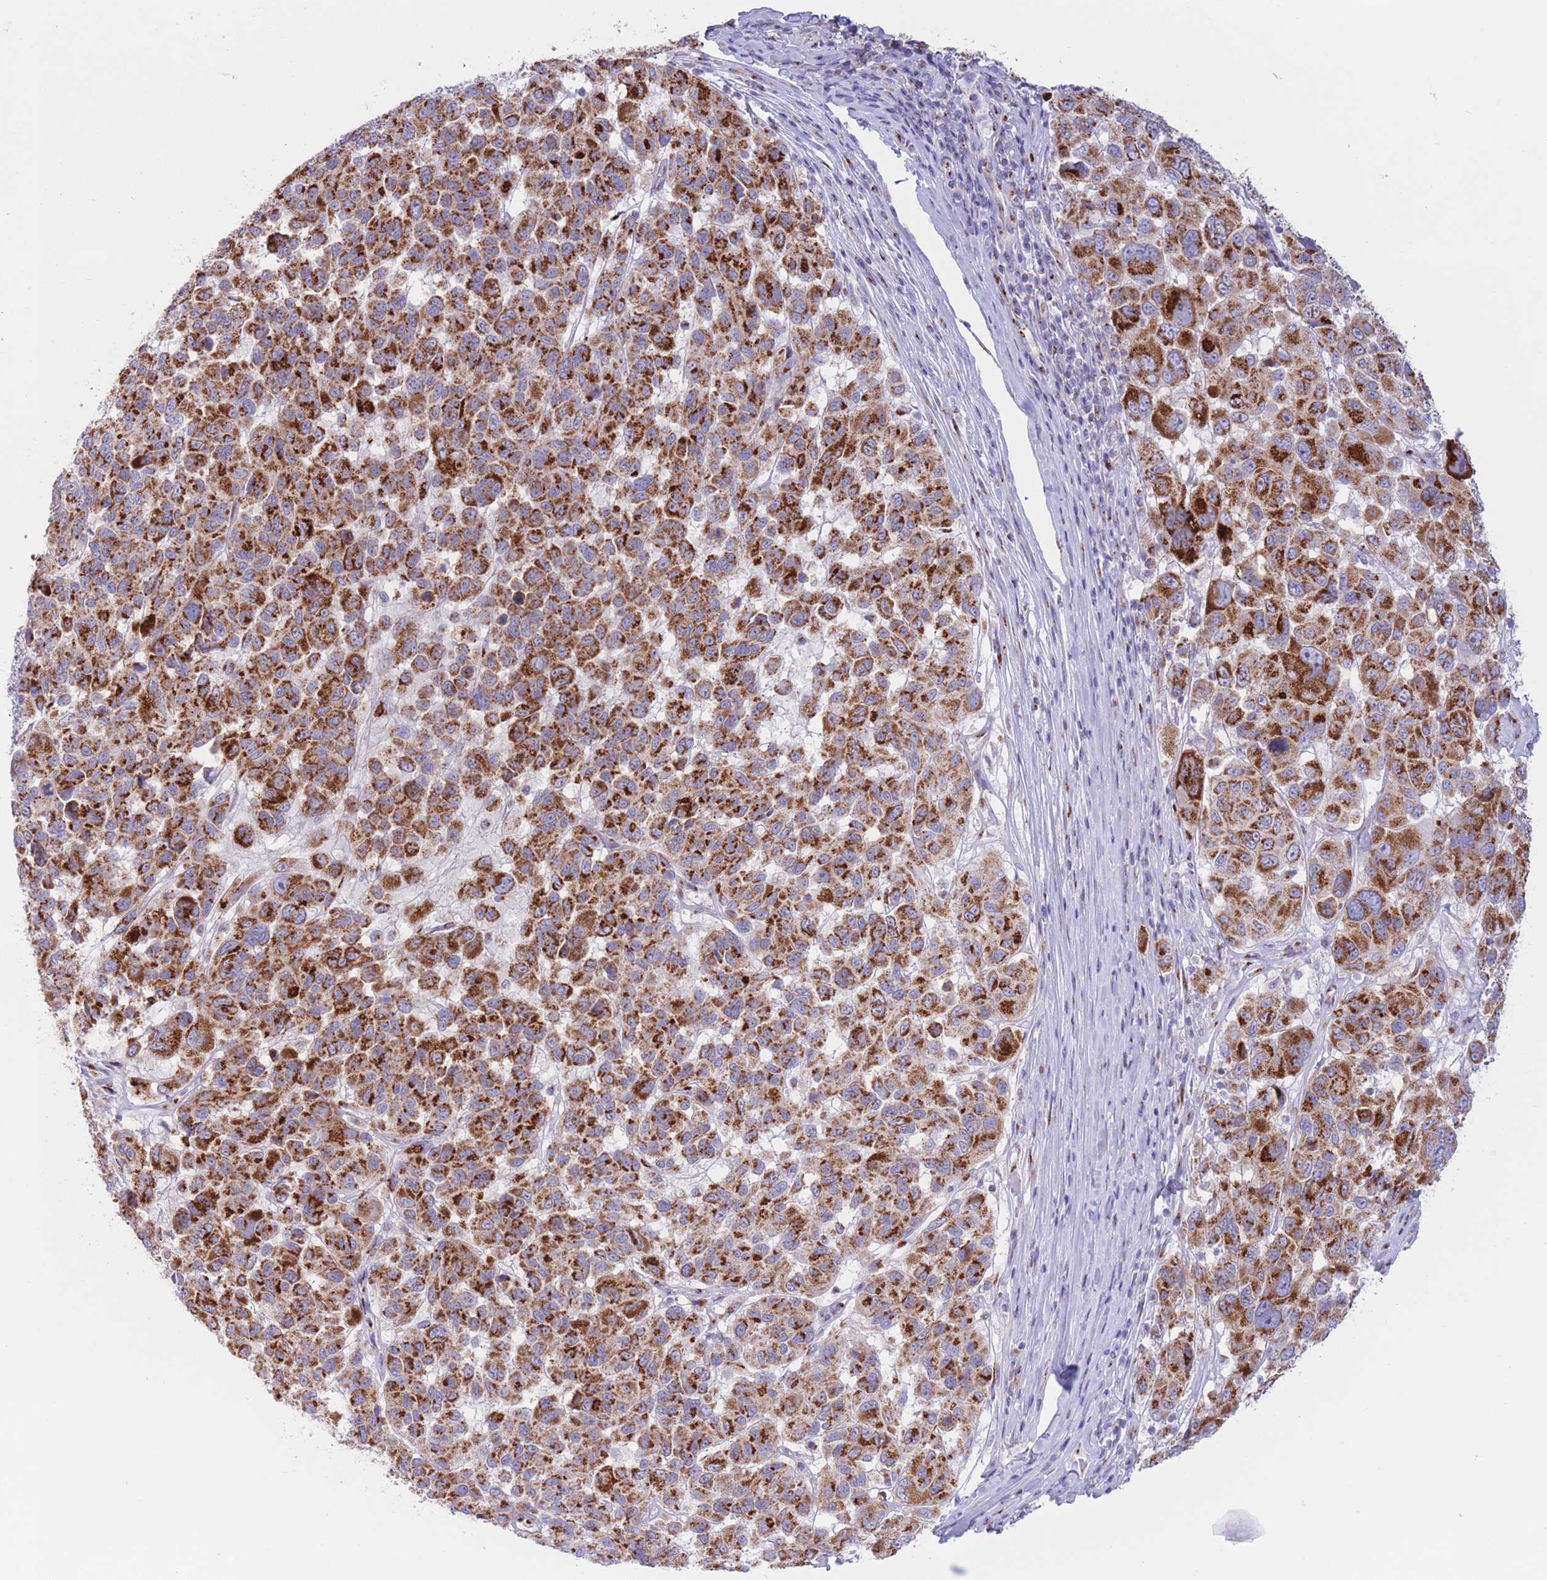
{"staining": {"intensity": "strong", "quantity": ">75%", "location": "cytoplasmic/membranous"}, "tissue": "melanoma", "cell_type": "Tumor cells", "image_type": "cancer", "snomed": [{"axis": "morphology", "description": "Malignant melanoma, NOS"}, {"axis": "topography", "description": "Skin"}], "caption": "Malignant melanoma was stained to show a protein in brown. There is high levels of strong cytoplasmic/membranous positivity in about >75% of tumor cells.", "gene": "MPND", "patient": {"sex": "female", "age": 66}}